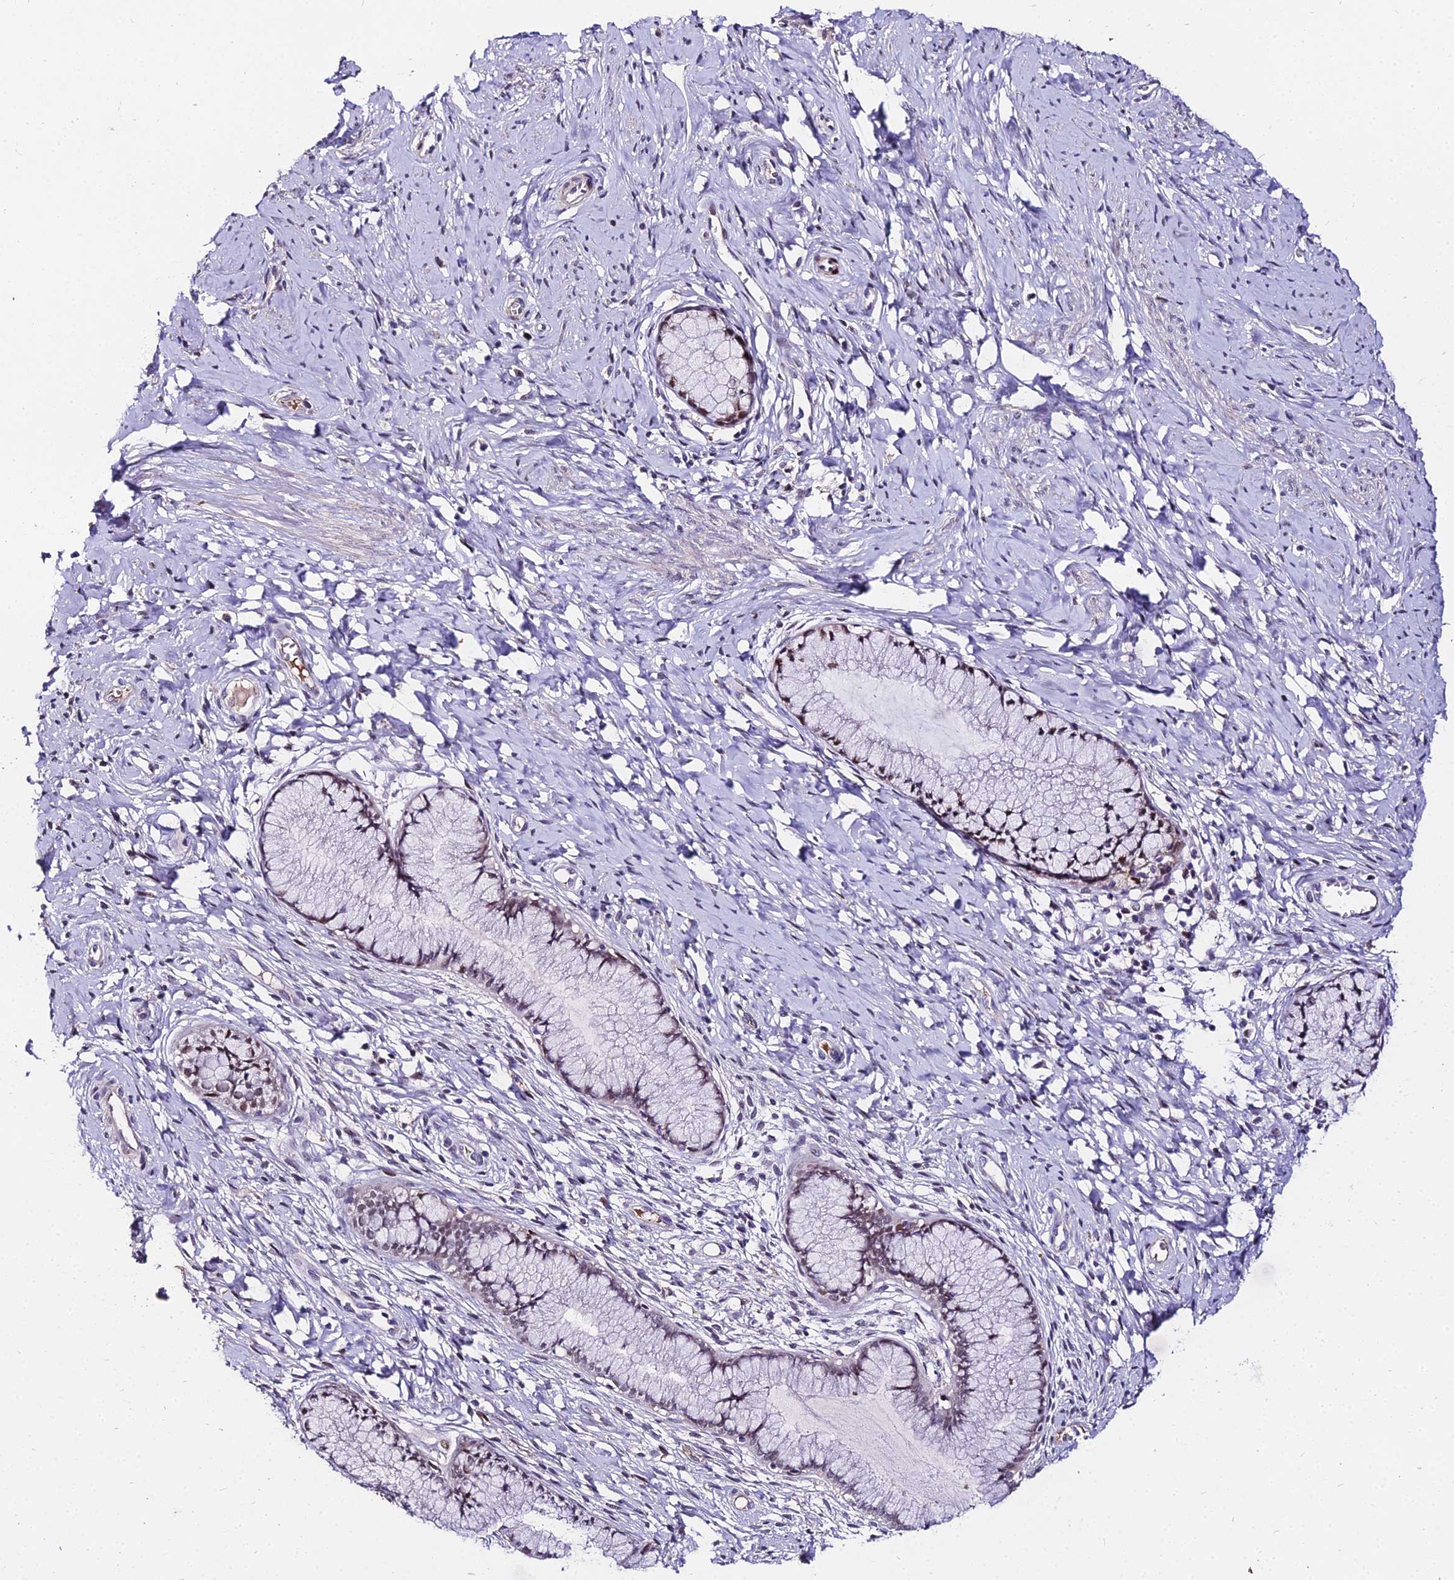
{"staining": {"intensity": "moderate", "quantity": "<25%", "location": "nuclear"}, "tissue": "cervix", "cell_type": "Glandular cells", "image_type": "normal", "snomed": [{"axis": "morphology", "description": "Normal tissue, NOS"}, {"axis": "topography", "description": "Cervix"}], "caption": "Immunohistochemistry (IHC) (DAB (3,3'-diaminobenzidine)) staining of benign human cervix reveals moderate nuclear protein staining in about <25% of glandular cells. (DAB (3,3'-diaminobenzidine) IHC, brown staining for protein, blue staining for nuclei).", "gene": "TRIML2", "patient": {"sex": "female", "age": 42}}